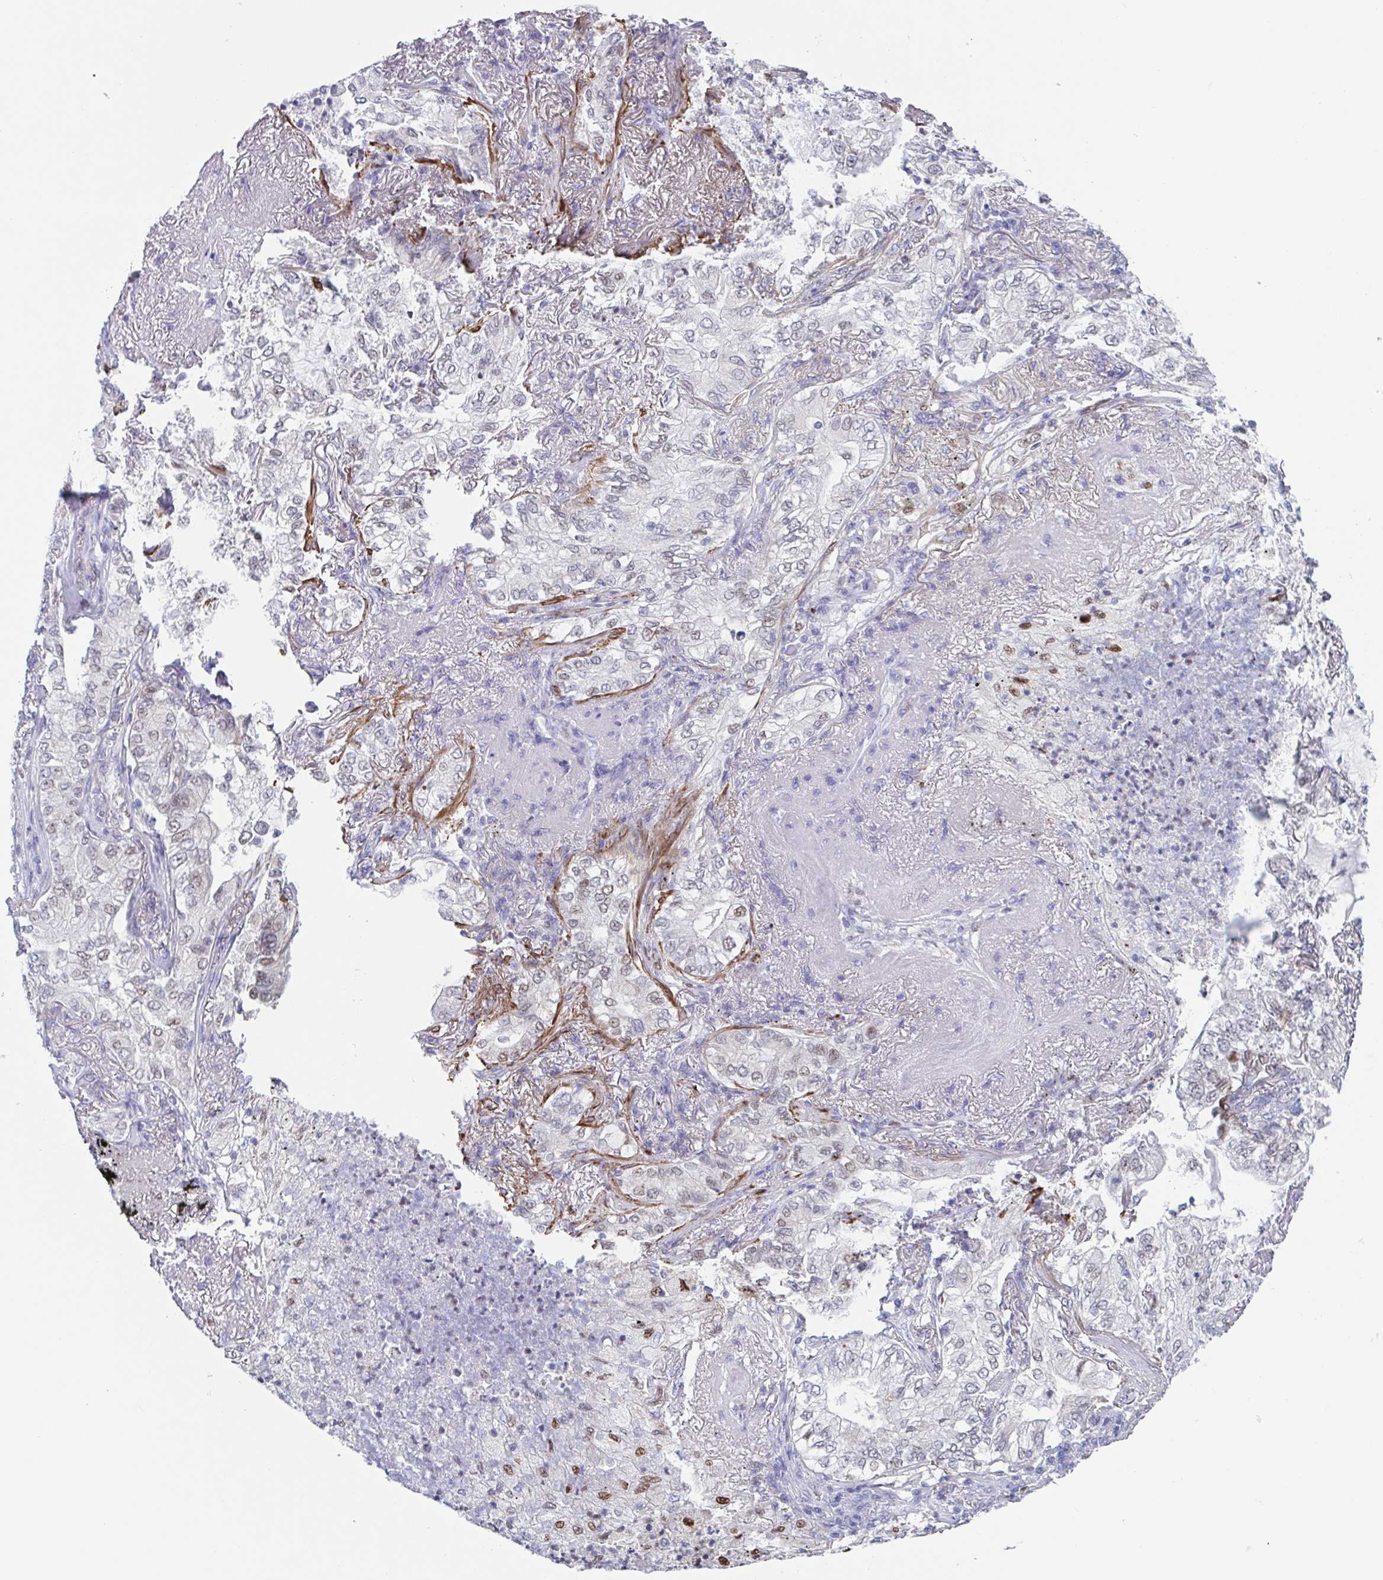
{"staining": {"intensity": "negative", "quantity": "none", "location": "none"}, "tissue": "lung cancer", "cell_type": "Tumor cells", "image_type": "cancer", "snomed": [{"axis": "morphology", "description": "Adenocarcinoma, NOS"}, {"axis": "topography", "description": "Lung"}], "caption": "Immunohistochemistry of lung cancer (adenocarcinoma) reveals no expression in tumor cells.", "gene": "PBOV1", "patient": {"sex": "female", "age": 73}}